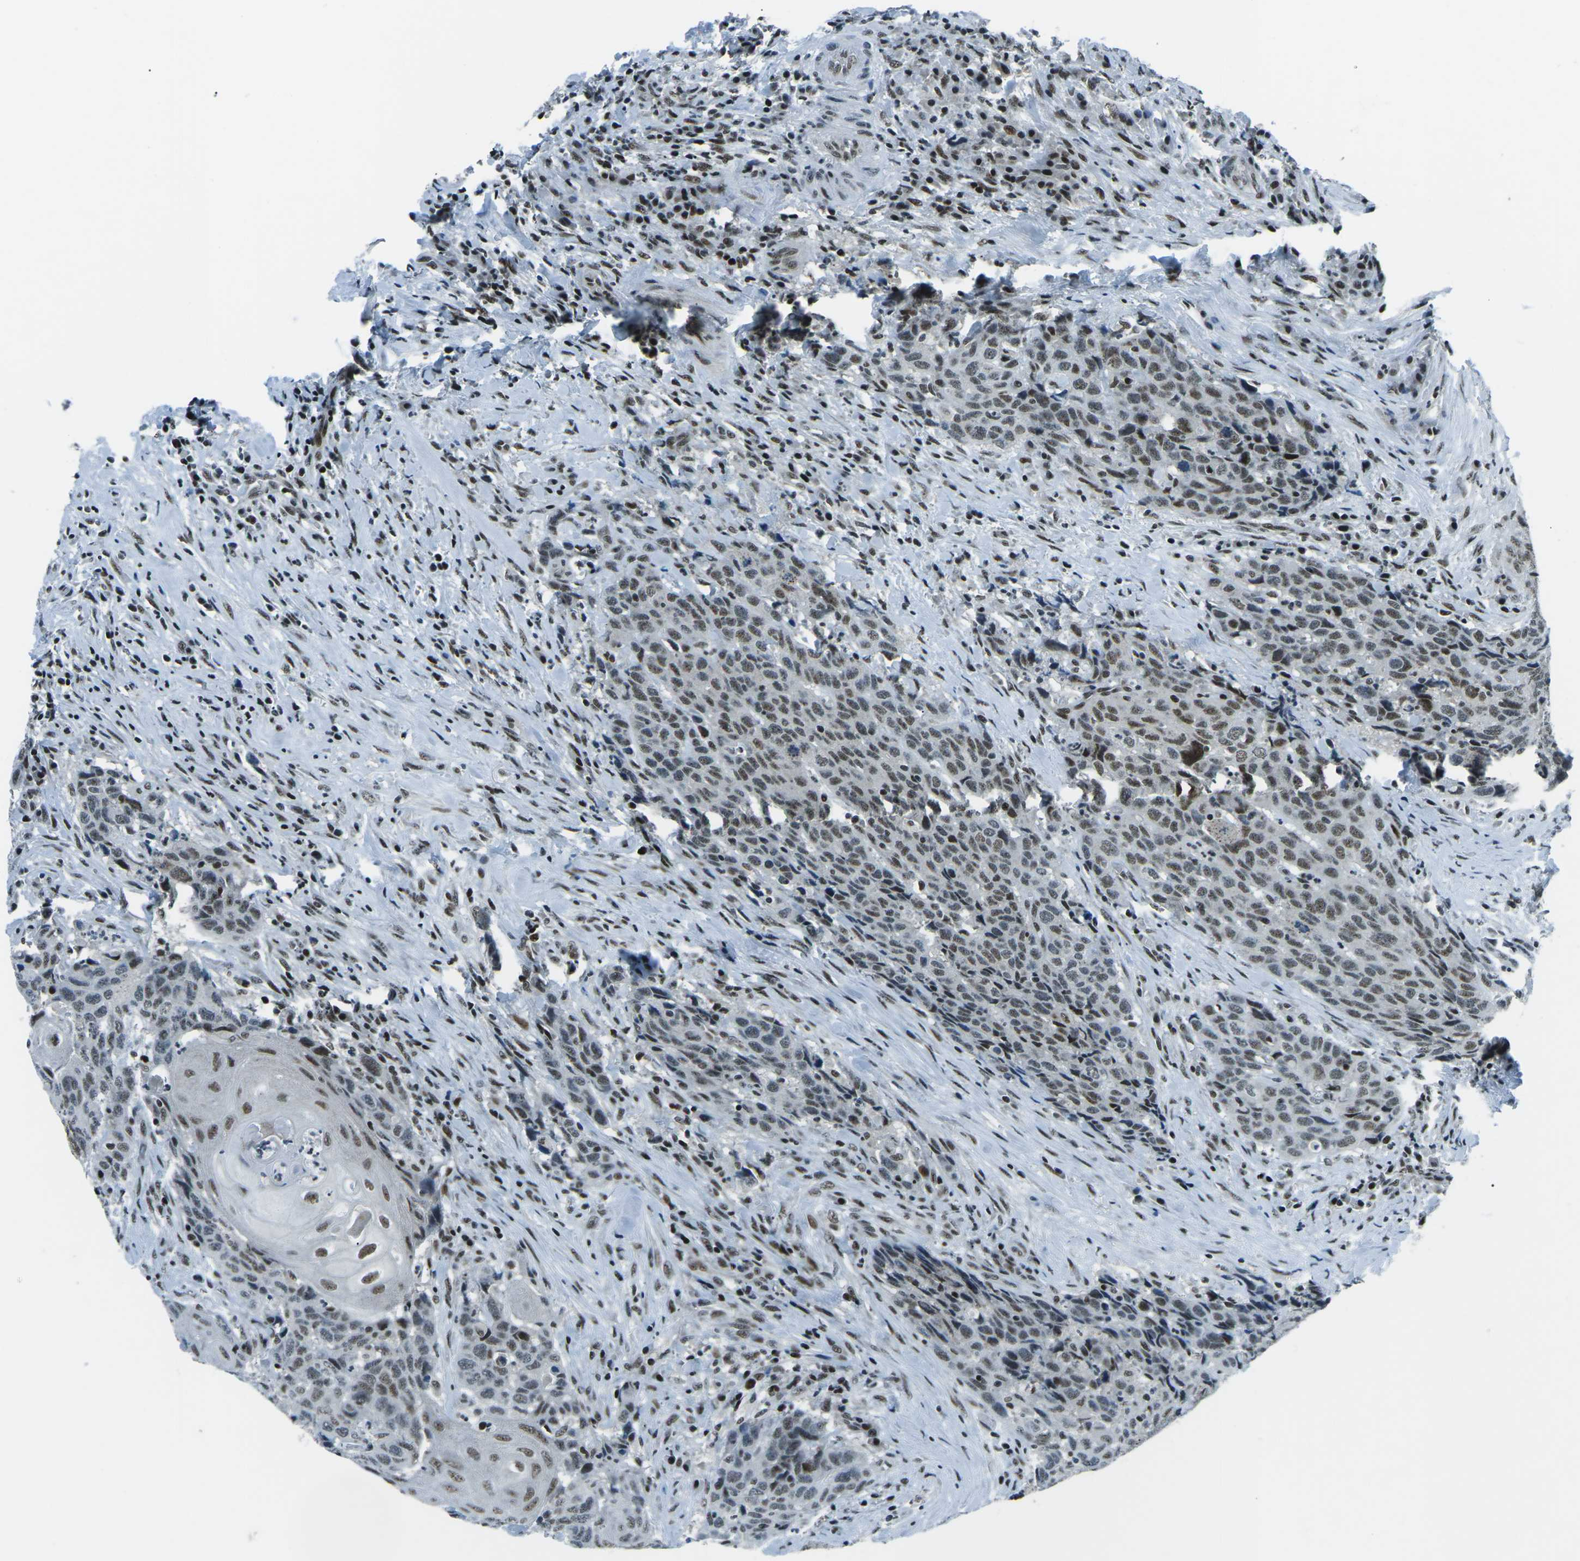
{"staining": {"intensity": "moderate", "quantity": "25%-75%", "location": "nuclear"}, "tissue": "head and neck cancer", "cell_type": "Tumor cells", "image_type": "cancer", "snomed": [{"axis": "morphology", "description": "Squamous cell carcinoma, NOS"}, {"axis": "topography", "description": "Head-Neck"}], "caption": "Head and neck cancer stained with IHC demonstrates moderate nuclear staining in approximately 25%-75% of tumor cells. (Brightfield microscopy of DAB IHC at high magnification).", "gene": "RBL2", "patient": {"sex": "male", "age": 66}}